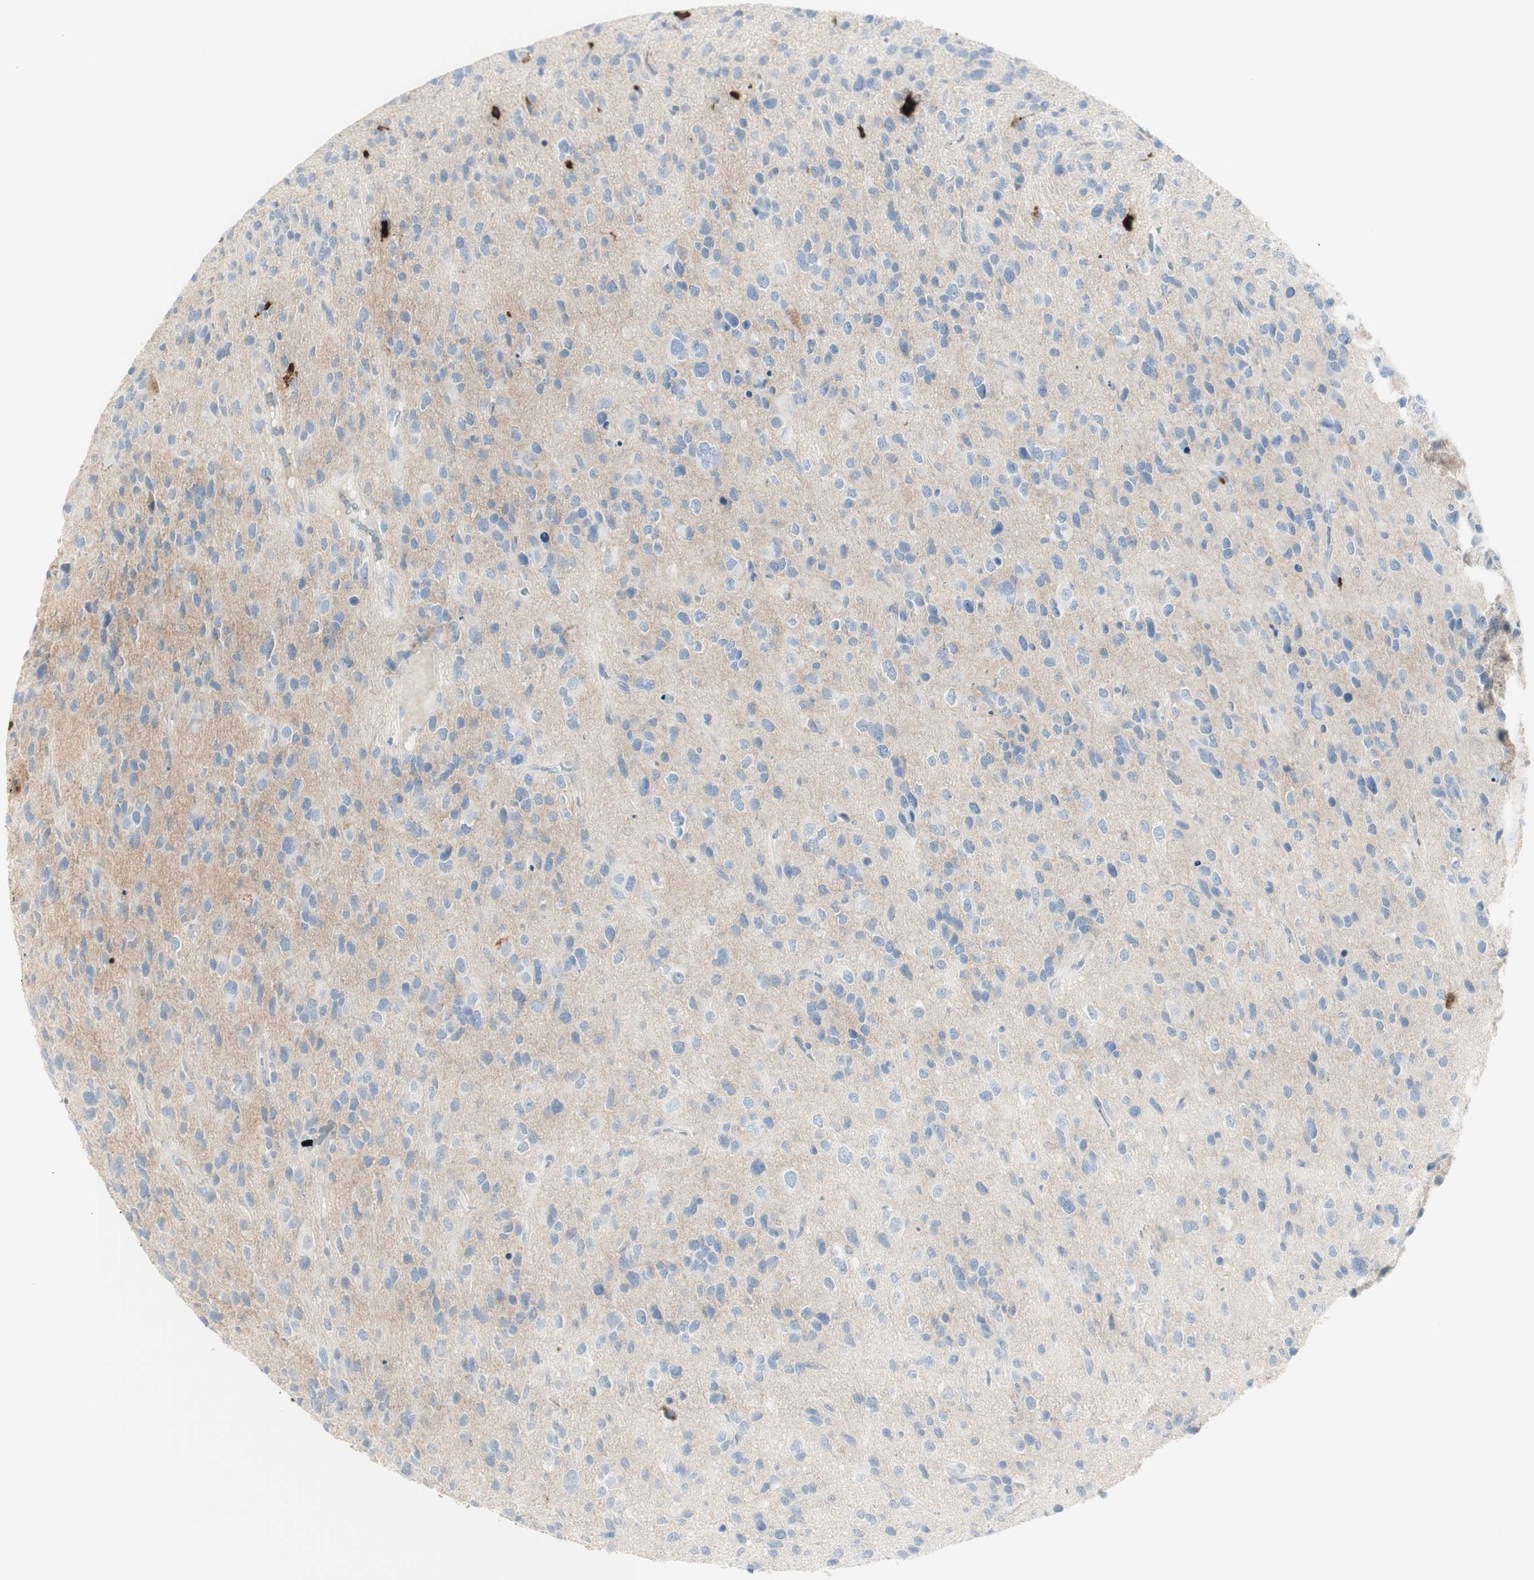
{"staining": {"intensity": "negative", "quantity": "none", "location": "none"}, "tissue": "glioma", "cell_type": "Tumor cells", "image_type": "cancer", "snomed": [{"axis": "morphology", "description": "Glioma, malignant, High grade"}, {"axis": "topography", "description": "Brain"}], "caption": "This micrograph is of malignant high-grade glioma stained with immunohistochemistry to label a protein in brown with the nuclei are counter-stained blue. There is no expression in tumor cells.", "gene": "MDK", "patient": {"sex": "female", "age": 58}}